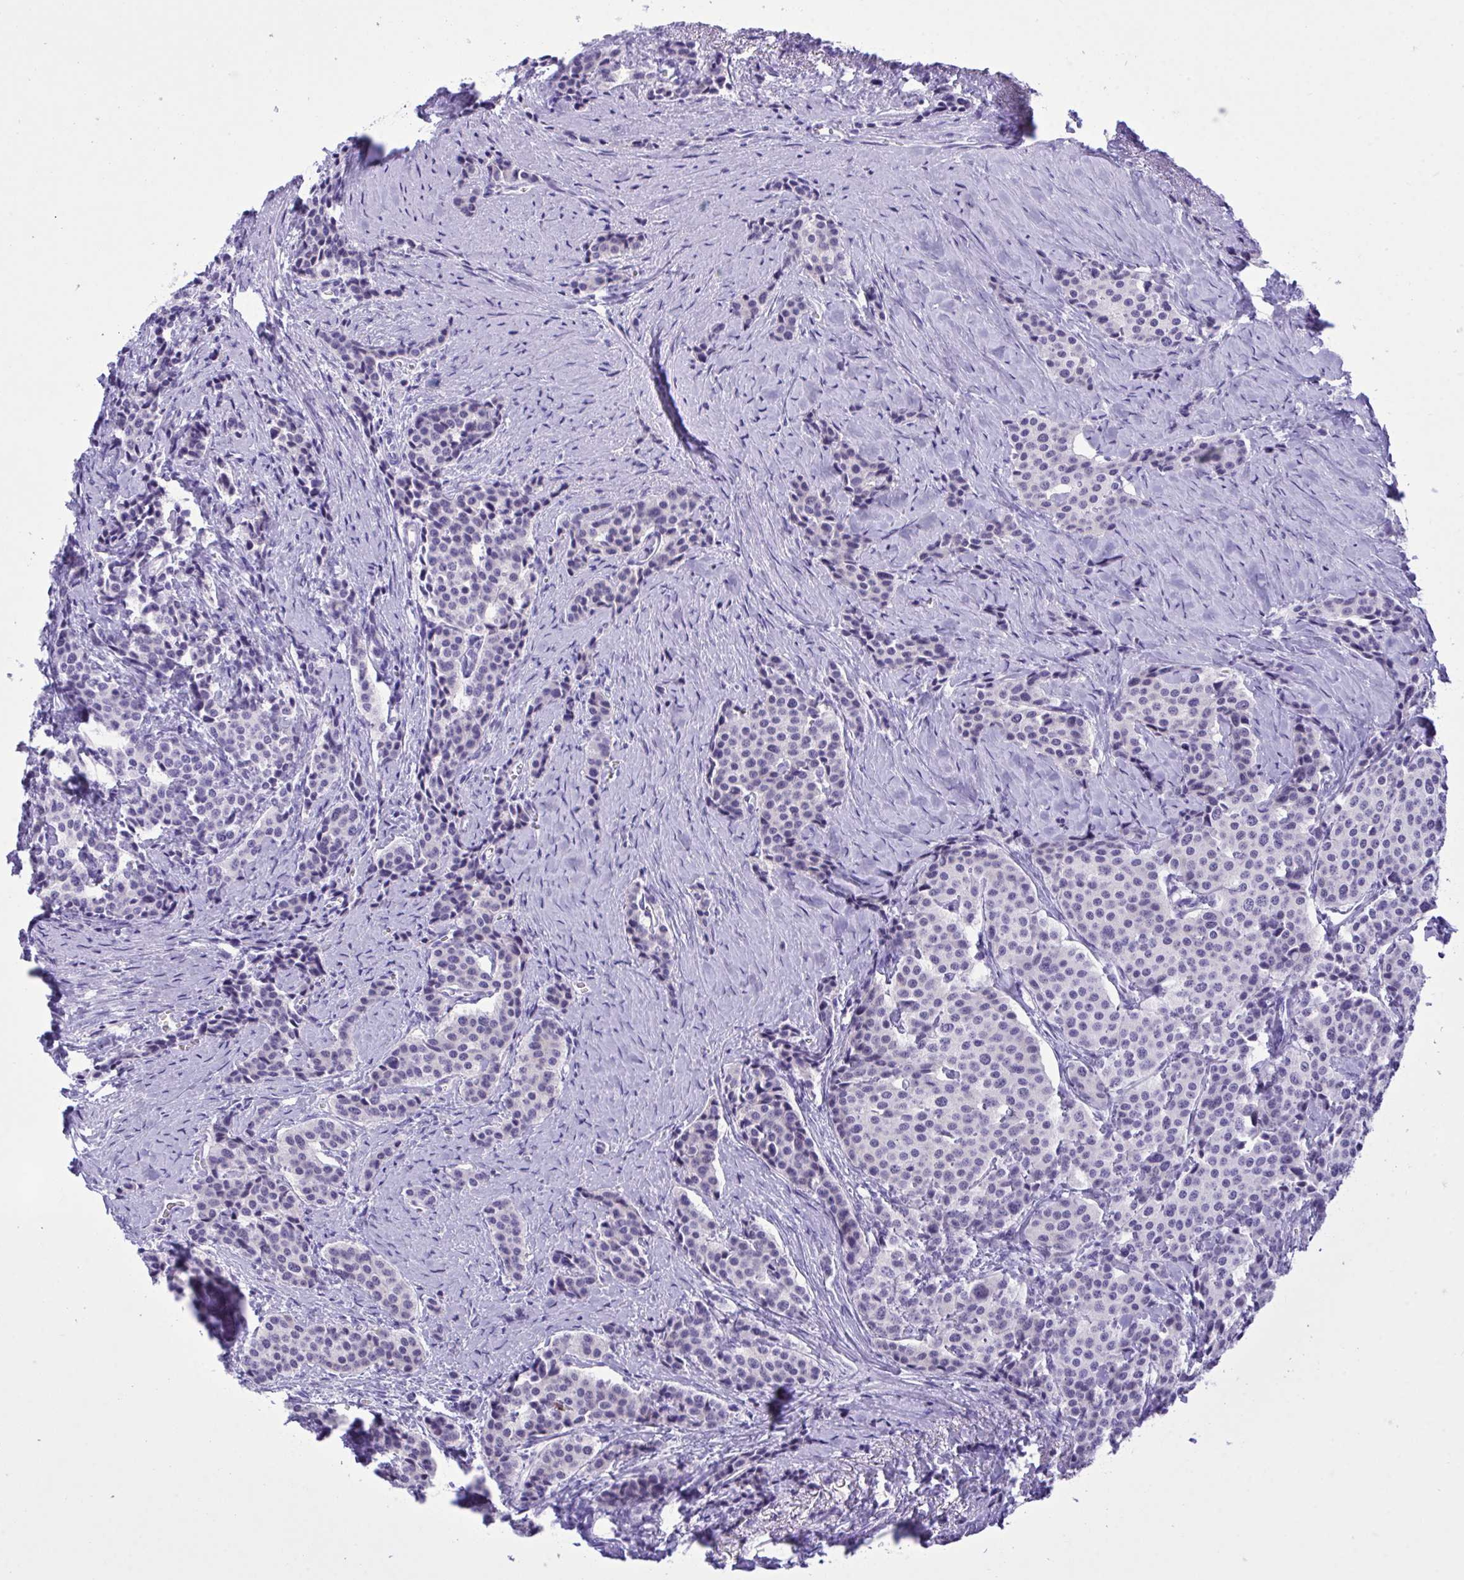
{"staining": {"intensity": "negative", "quantity": "none", "location": "none"}, "tissue": "carcinoid", "cell_type": "Tumor cells", "image_type": "cancer", "snomed": [{"axis": "morphology", "description": "Carcinoid, malignant, NOS"}, {"axis": "topography", "description": "Small intestine"}], "caption": "The photomicrograph reveals no staining of tumor cells in malignant carcinoid. Brightfield microscopy of IHC stained with DAB (3,3'-diaminobenzidine) (brown) and hematoxylin (blue), captured at high magnification.", "gene": "BEX5", "patient": {"sex": "male", "age": 73}}